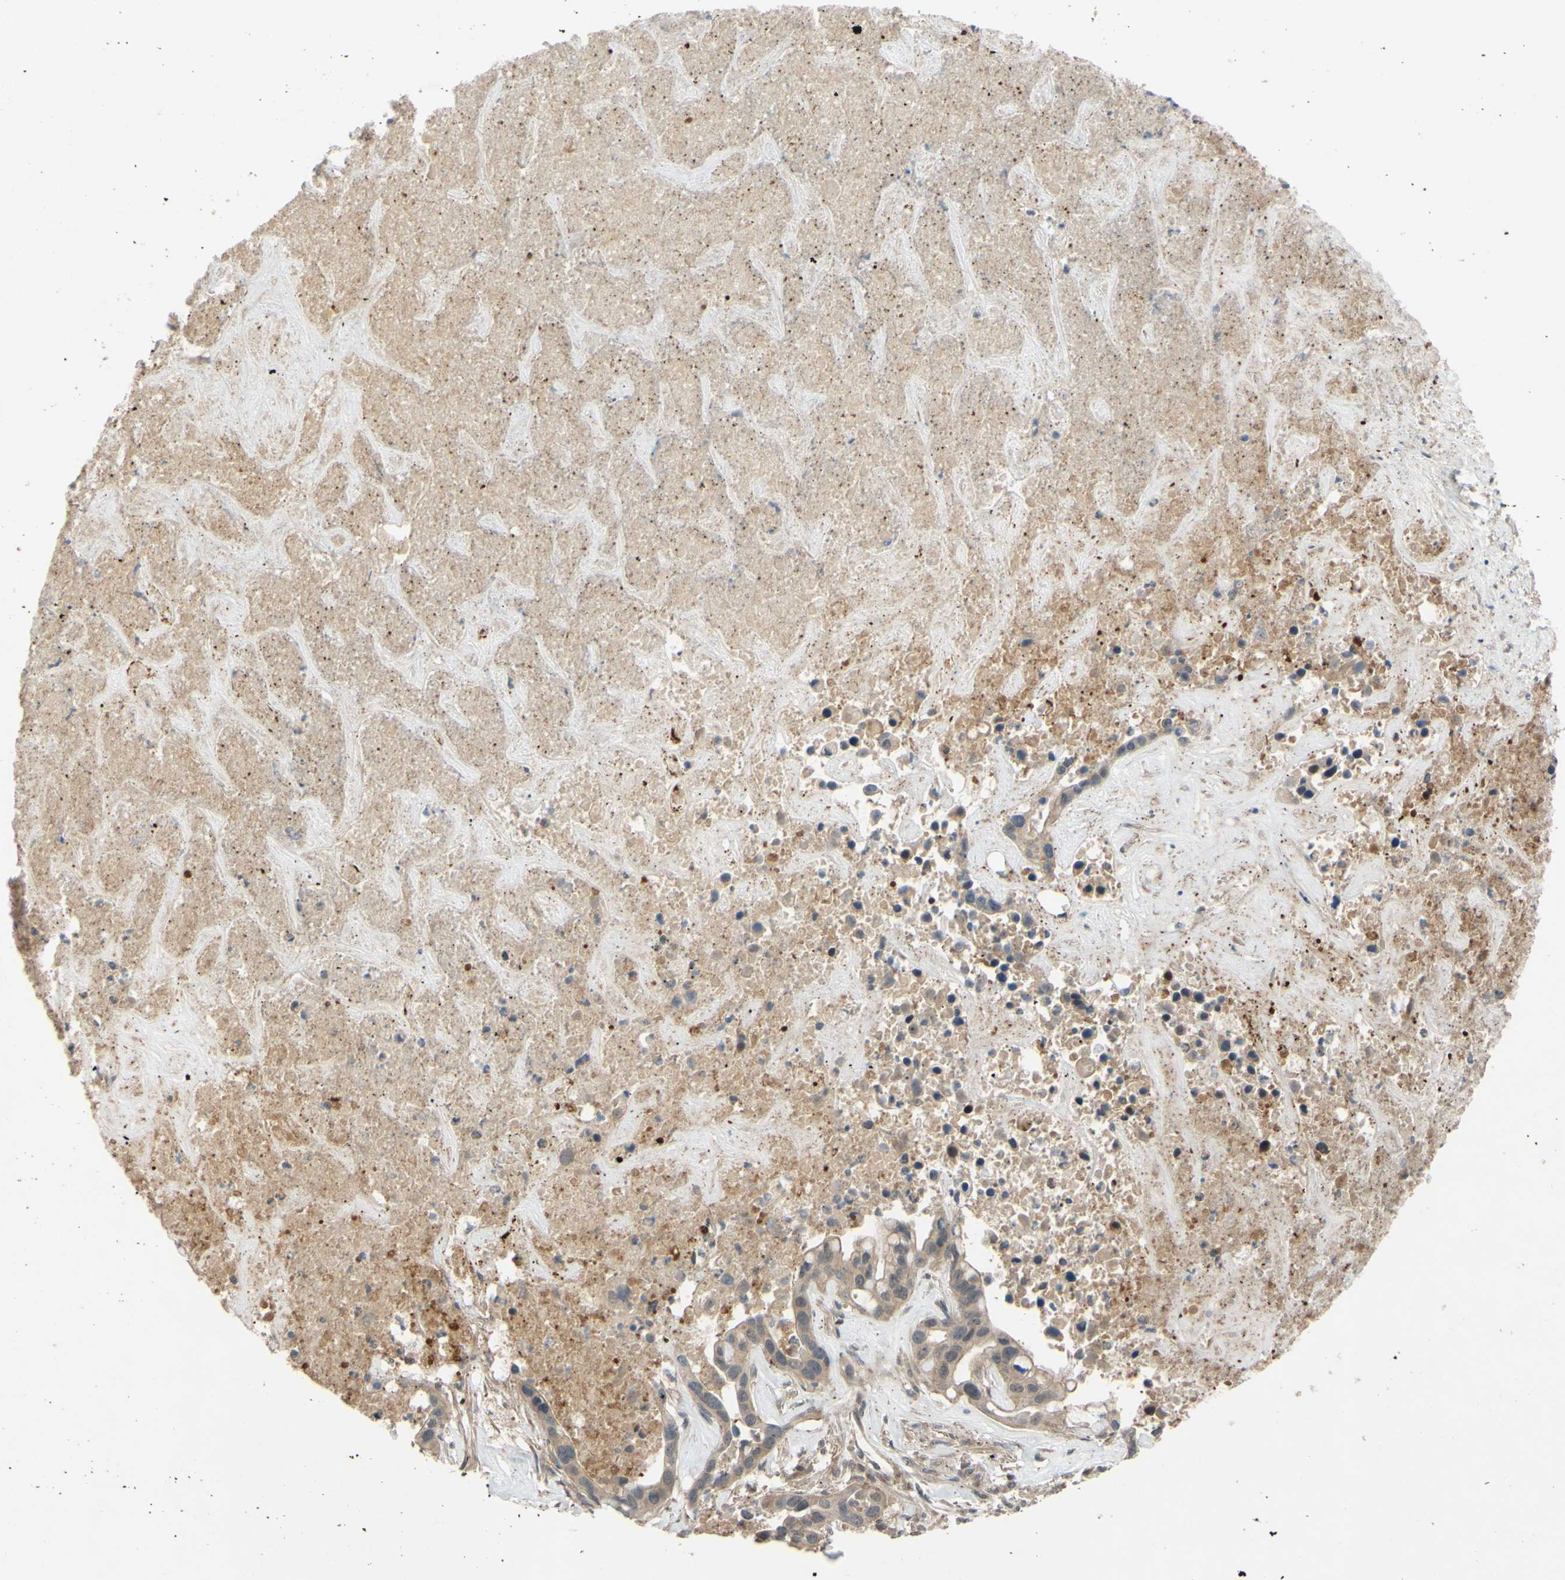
{"staining": {"intensity": "weak", "quantity": ">75%", "location": "cytoplasmic/membranous"}, "tissue": "liver cancer", "cell_type": "Tumor cells", "image_type": "cancer", "snomed": [{"axis": "morphology", "description": "Cholangiocarcinoma"}, {"axis": "topography", "description": "Liver"}], "caption": "The micrograph demonstrates staining of liver cancer, revealing weak cytoplasmic/membranous protein positivity (brown color) within tumor cells. (DAB (3,3'-diaminobenzidine) IHC, brown staining for protein, blue staining for nuclei).", "gene": "ALK", "patient": {"sex": "female", "age": 65}}